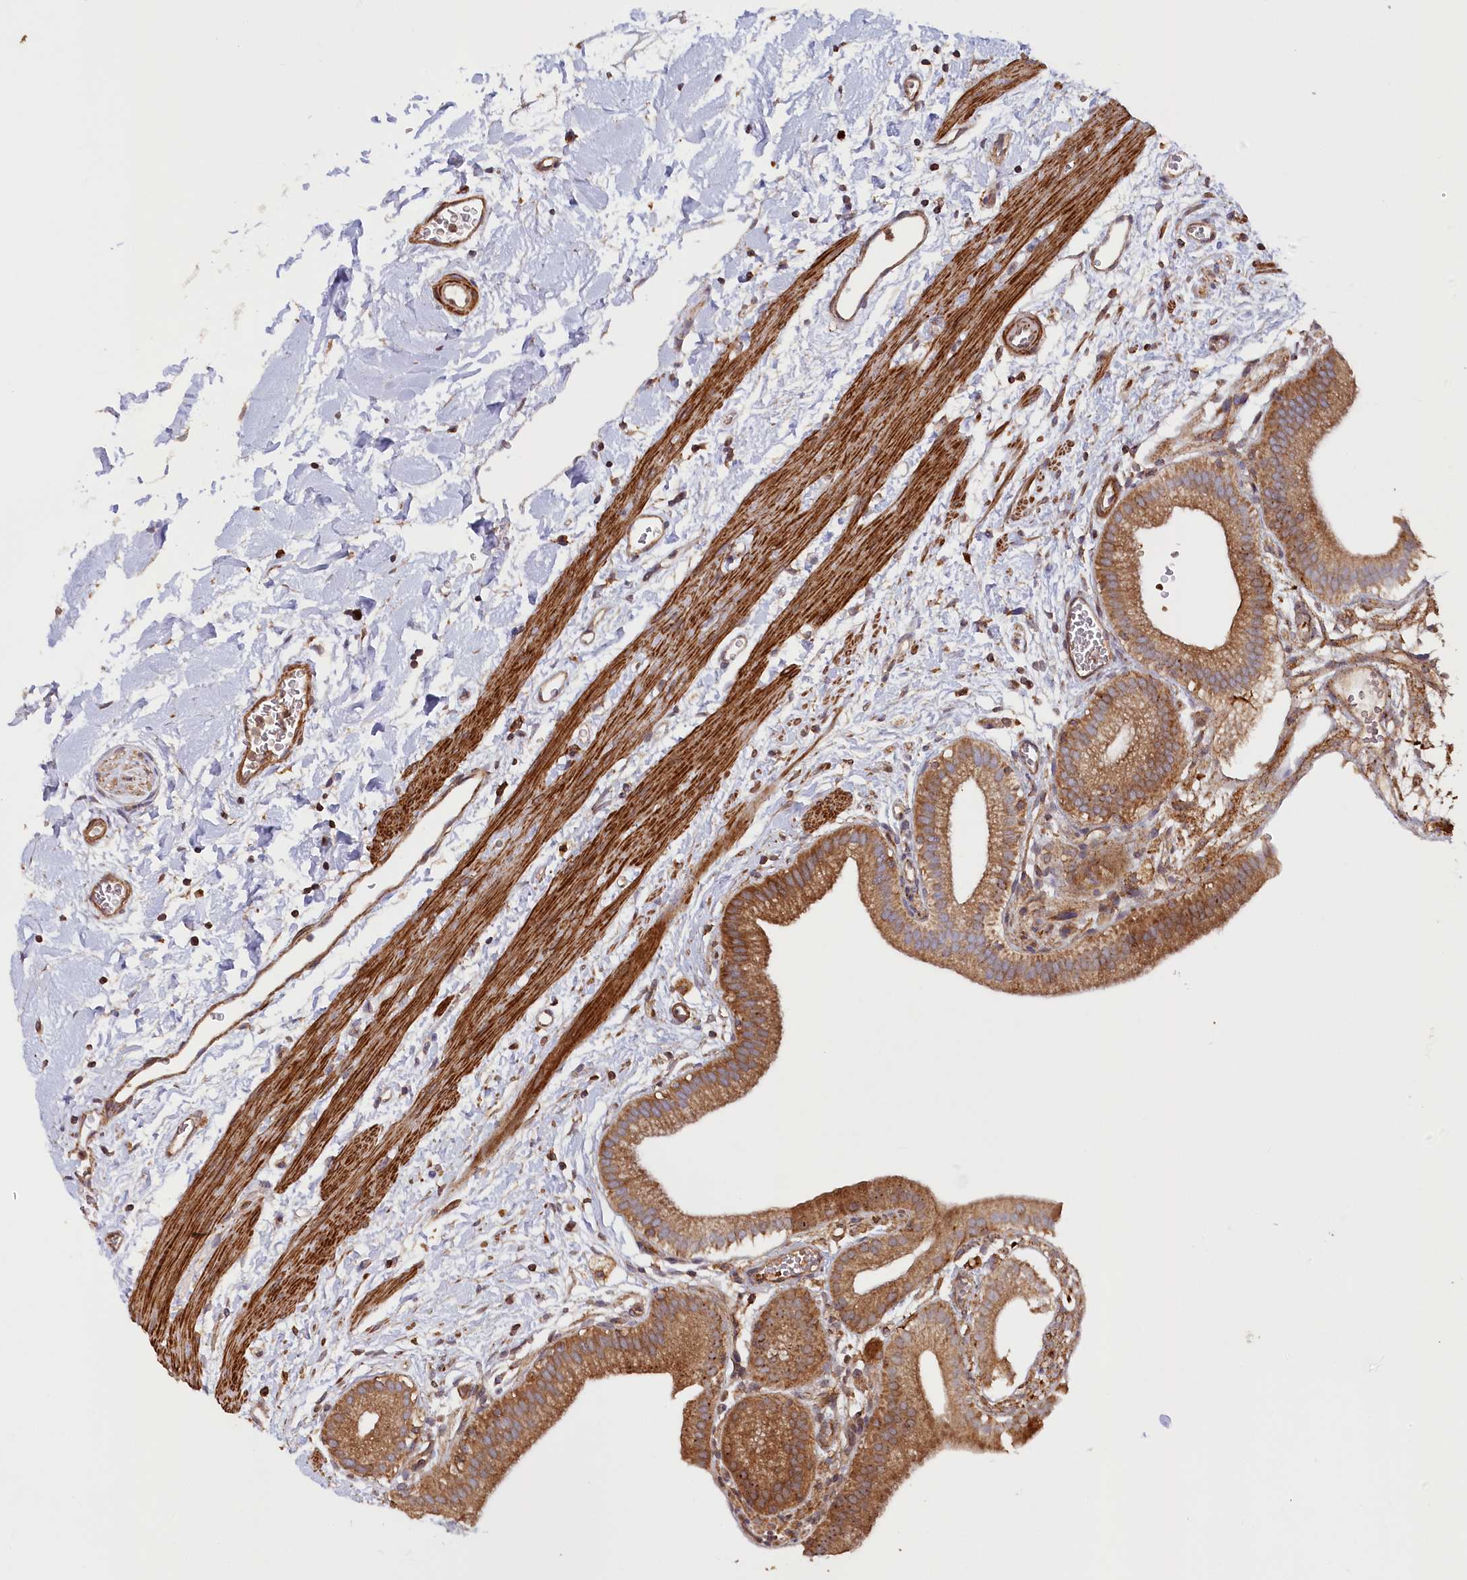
{"staining": {"intensity": "strong", "quantity": ">75%", "location": "cytoplasmic/membranous"}, "tissue": "gallbladder", "cell_type": "Glandular cells", "image_type": "normal", "snomed": [{"axis": "morphology", "description": "Normal tissue, NOS"}, {"axis": "topography", "description": "Gallbladder"}], "caption": "Unremarkable gallbladder demonstrates strong cytoplasmic/membranous positivity in approximately >75% of glandular cells (Brightfield microscopy of DAB IHC at high magnification)..", "gene": "PAIP2", "patient": {"sex": "male", "age": 55}}